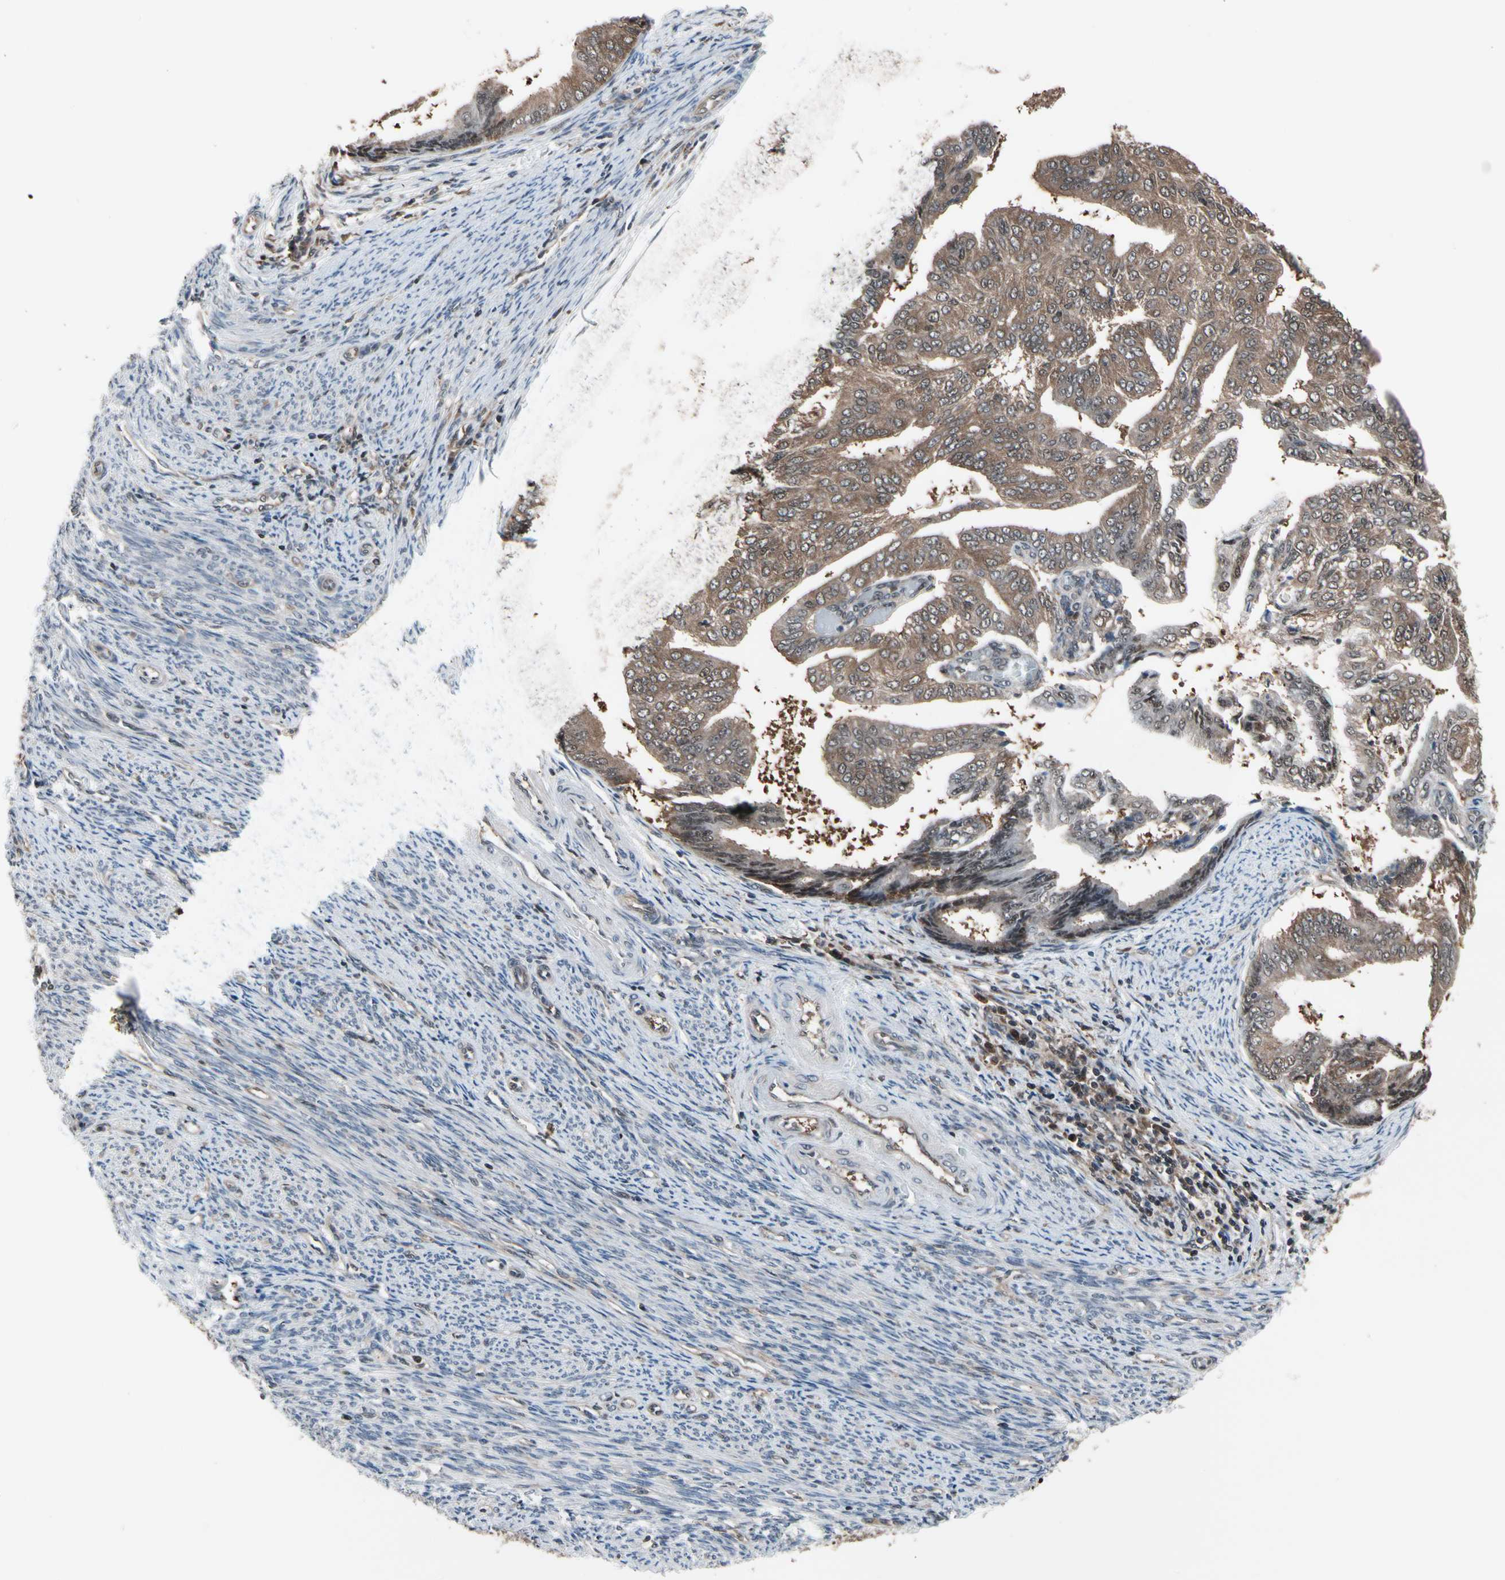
{"staining": {"intensity": "moderate", "quantity": ">75%", "location": "cytoplasmic/membranous"}, "tissue": "endometrial cancer", "cell_type": "Tumor cells", "image_type": "cancer", "snomed": [{"axis": "morphology", "description": "Adenocarcinoma, NOS"}, {"axis": "topography", "description": "Endometrium"}], "caption": "The photomicrograph exhibits a brown stain indicating the presence of a protein in the cytoplasmic/membranous of tumor cells in endometrial cancer (adenocarcinoma).", "gene": "PSMA2", "patient": {"sex": "female", "age": 58}}